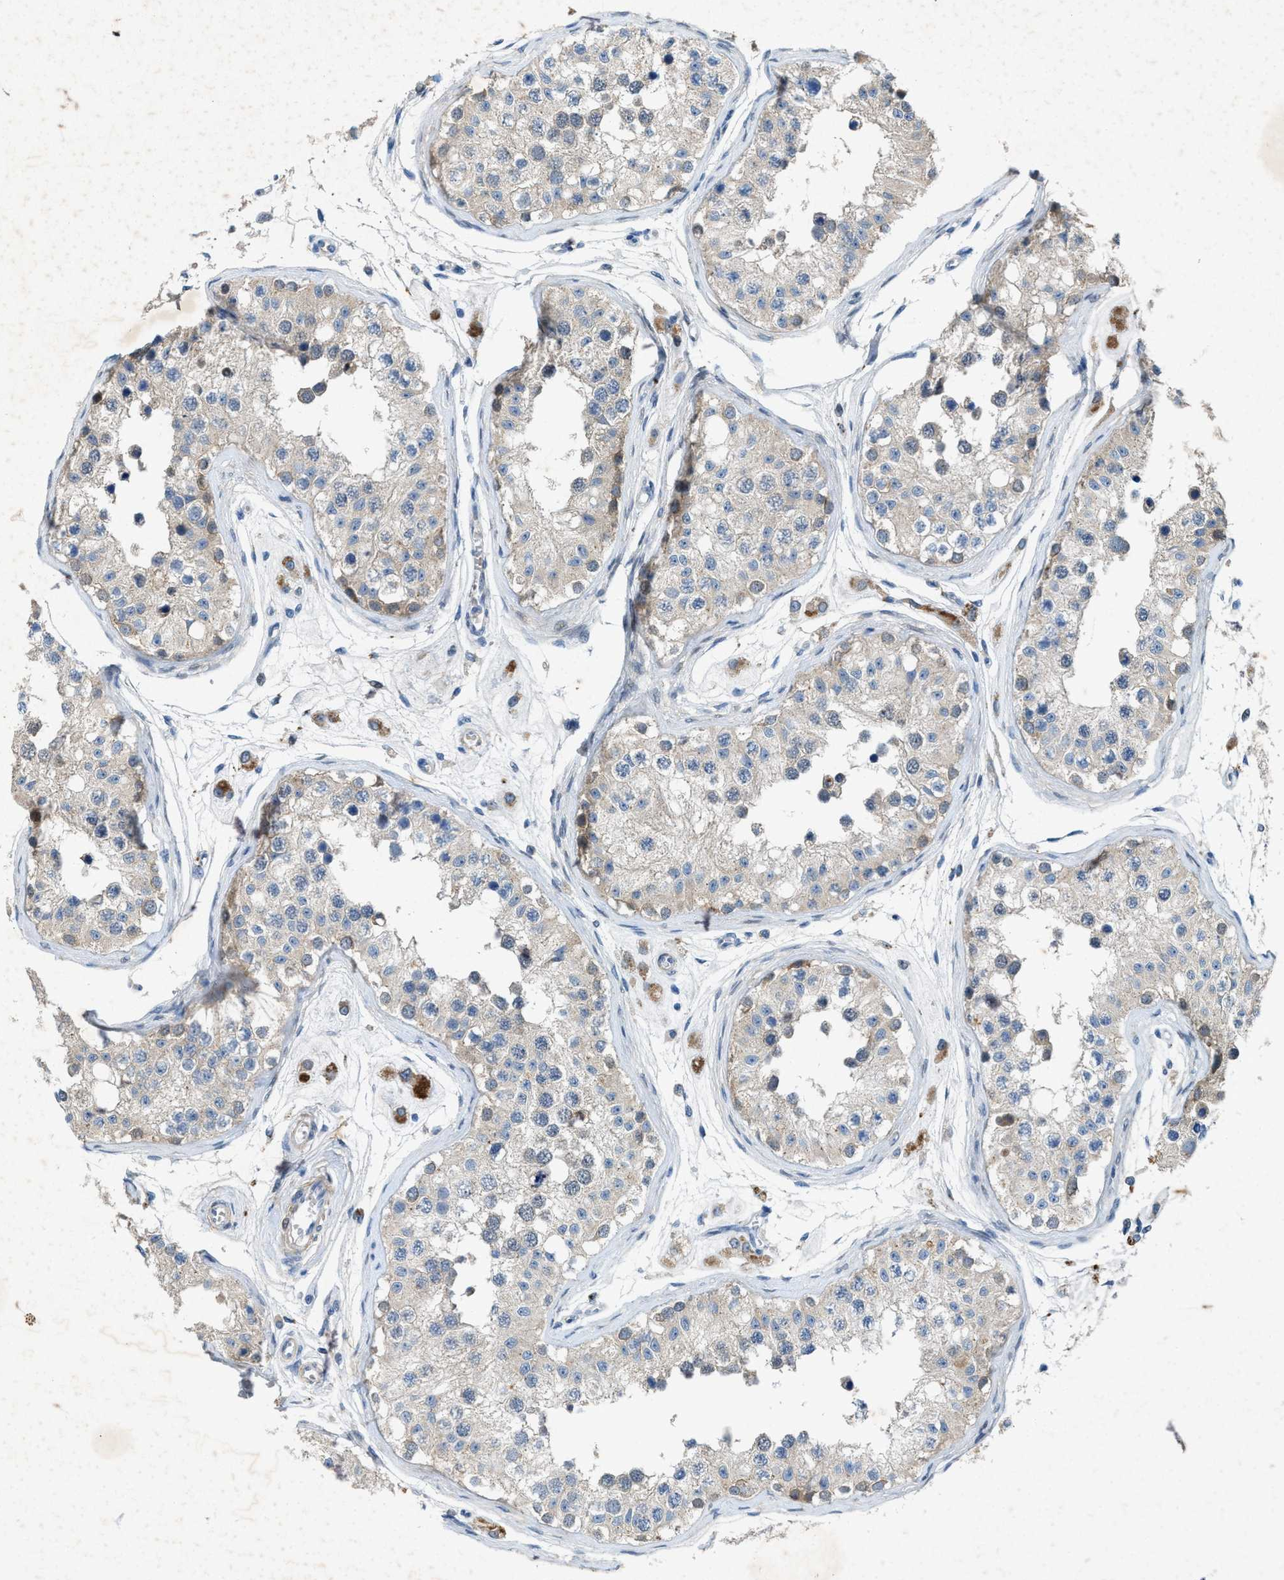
{"staining": {"intensity": "moderate", "quantity": "25%-75%", "location": "cytoplasmic/membranous"}, "tissue": "testis", "cell_type": "Cells in seminiferous ducts", "image_type": "normal", "snomed": [{"axis": "morphology", "description": "Normal tissue, NOS"}, {"axis": "morphology", "description": "Adenocarcinoma, metastatic, NOS"}, {"axis": "topography", "description": "Testis"}], "caption": "Immunohistochemical staining of benign testis demonstrates moderate cytoplasmic/membranous protein positivity in approximately 25%-75% of cells in seminiferous ducts. The staining was performed using DAB (3,3'-diaminobenzidine), with brown indicating positive protein expression. Nuclei are stained blue with hematoxylin.", "gene": "URGCP", "patient": {"sex": "male", "age": 26}}